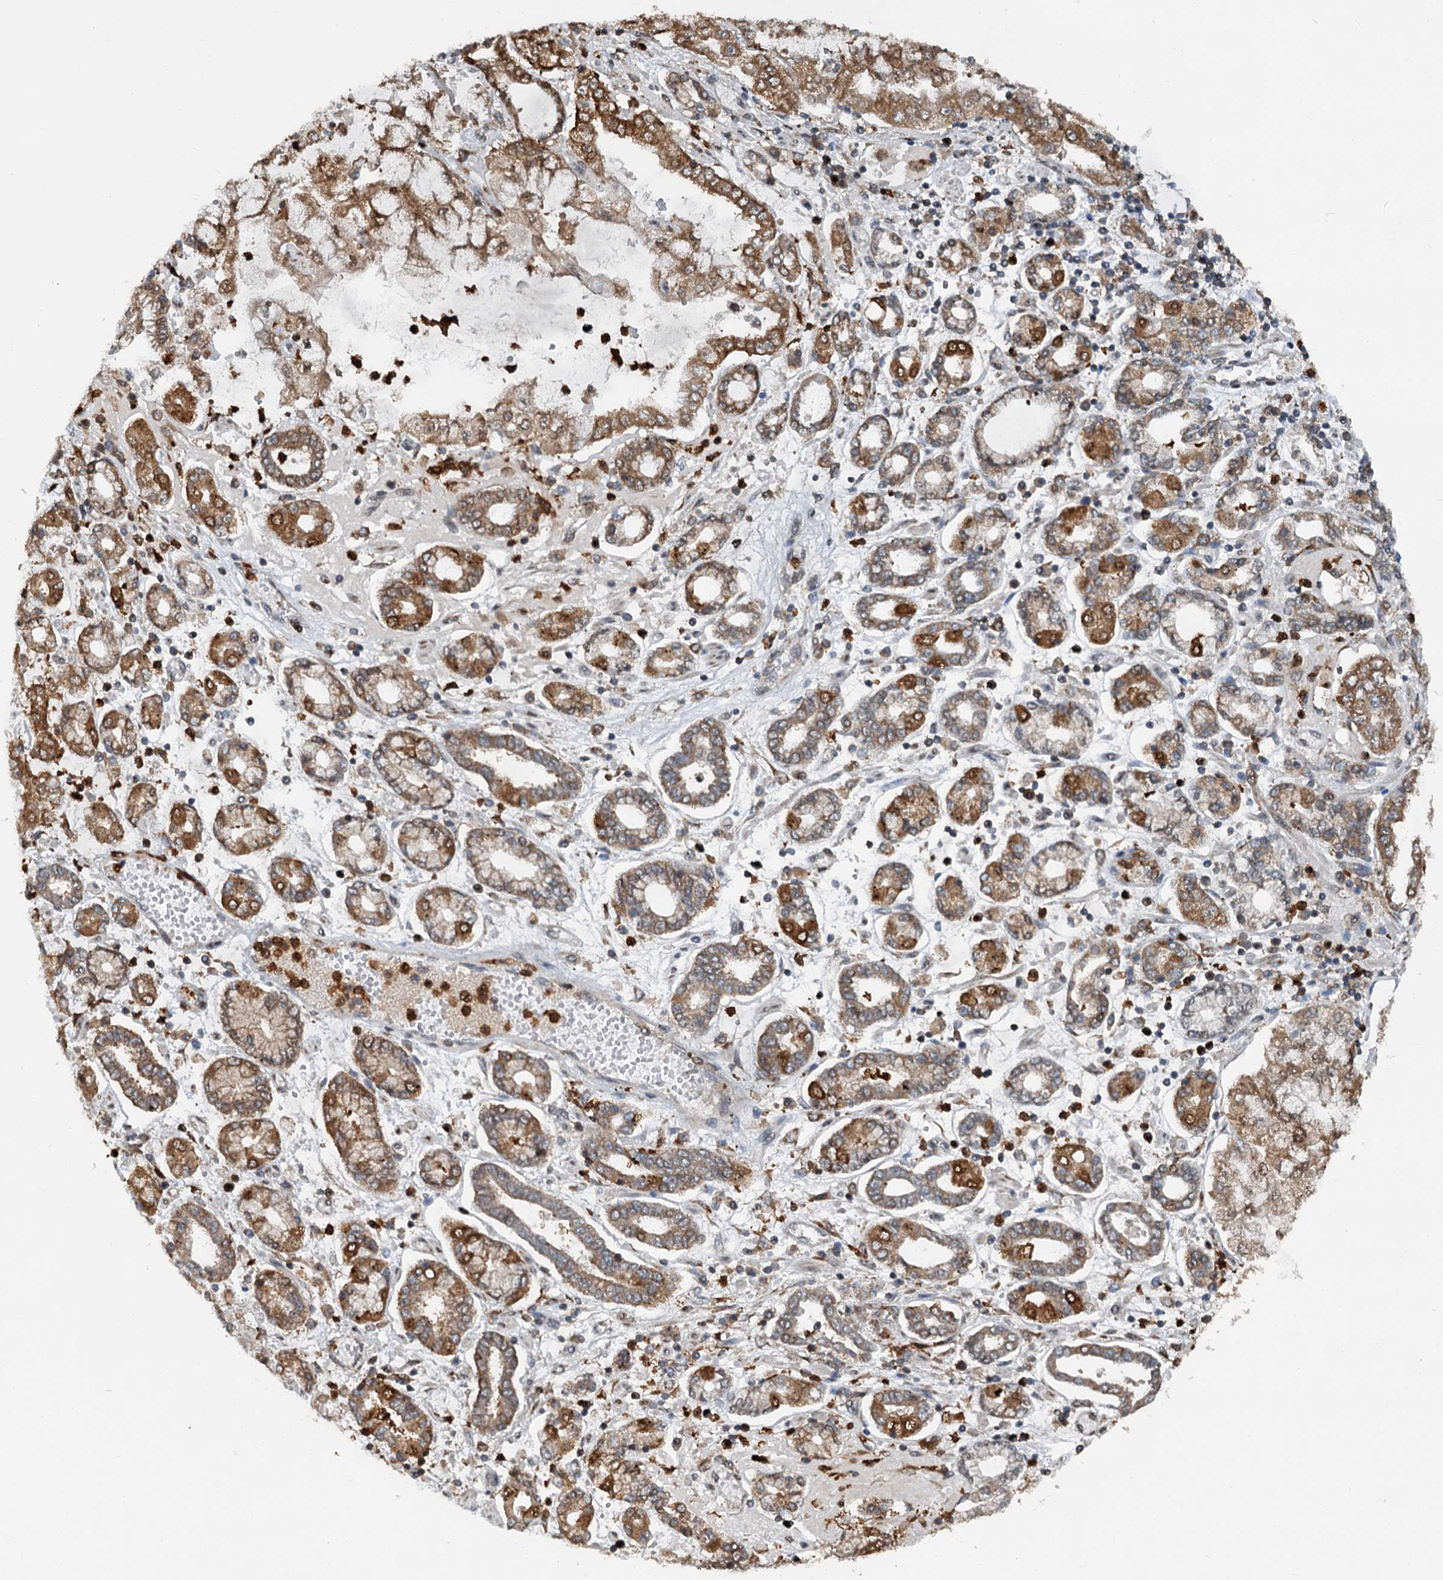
{"staining": {"intensity": "moderate", "quantity": ">75%", "location": "cytoplasmic/membranous"}, "tissue": "stomach cancer", "cell_type": "Tumor cells", "image_type": "cancer", "snomed": [{"axis": "morphology", "description": "Adenocarcinoma, NOS"}, {"axis": "topography", "description": "Stomach"}], "caption": "Immunohistochemical staining of human stomach cancer (adenocarcinoma) shows medium levels of moderate cytoplasmic/membranous protein staining in approximately >75% of tumor cells. (Stains: DAB (3,3'-diaminobenzidine) in brown, nuclei in blue, Microscopy: brightfield microscopy at high magnification).", "gene": "GPI", "patient": {"sex": "male", "age": 76}}